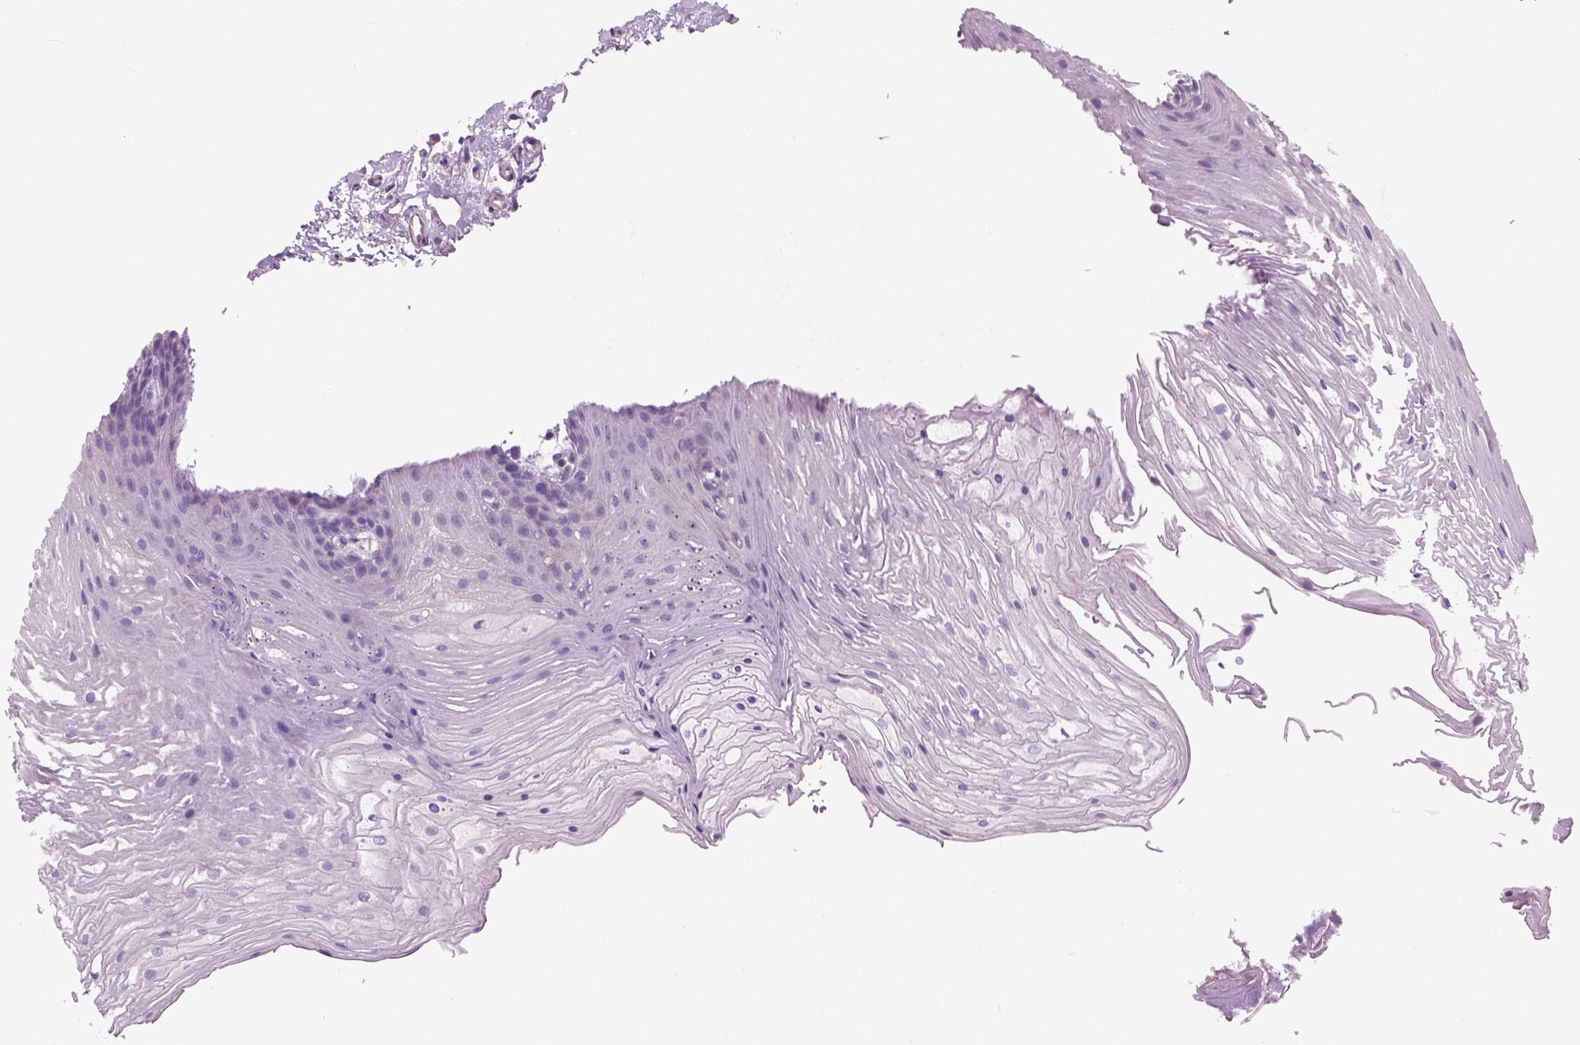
{"staining": {"intensity": "negative", "quantity": "none", "location": "none"}, "tissue": "oral mucosa", "cell_type": "Squamous epithelial cells", "image_type": "normal", "snomed": [{"axis": "morphology", "description": "Normal tissue, NOS"}, {"axis": "morphology", "description": "Squamous cell carcinoma, NOS"}, {"axis": "topography", "description": "Oral tissue"}, {"axis": "topography", "description": "Tounge, NOS"}, {"axis": "topography", "description": "Head-Neck"}], "caption": "This histopathology image is of normal oral mucosa stained with IHC to label a protein in brown with the nuclei are counter-stained blue. There is no staining in squamous epithelial cells.", "gene": "CD84", "patient": {"sex": "male", "age": 62}}